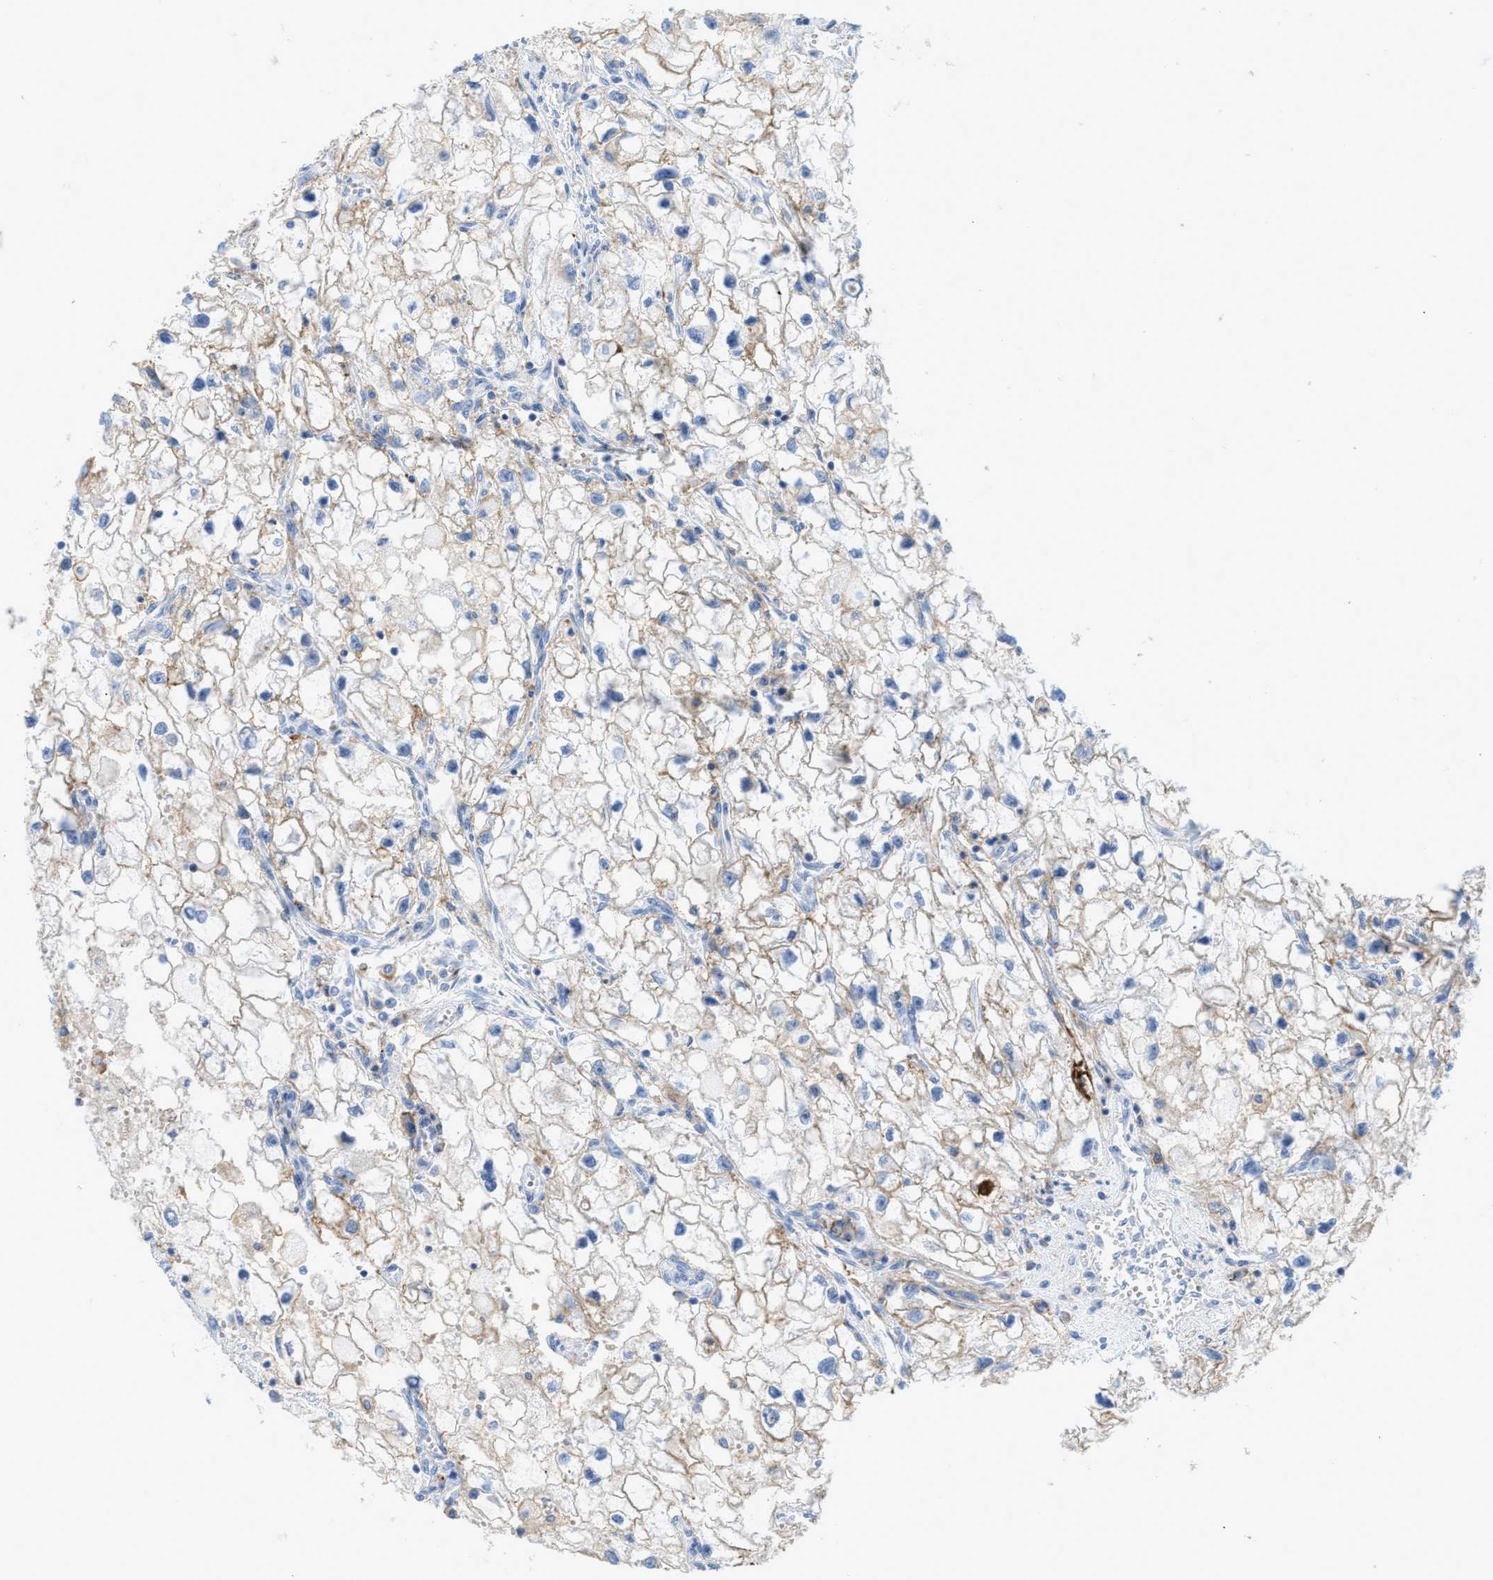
{"staining": {"intensity": "weak", "quantity": ">75%", "location": "cytoplasmic/membranous"}, "tissue": "renal cancer", "cell_type": "Tumor cells", "image_type": "cancer", "snomed": [{"axis": "morphology", "description": "Adenocarcinoma, NOS"}, {"axis": "topography", "description": "Kidney"}], "caption": "A brown stain highlights weak cytoplasmic/membranous positivity of a protein in human renal adenocarcinoma tumor cells.", "gene": "SLC3A2", "patient": {"sex": "female", "age": 70}}